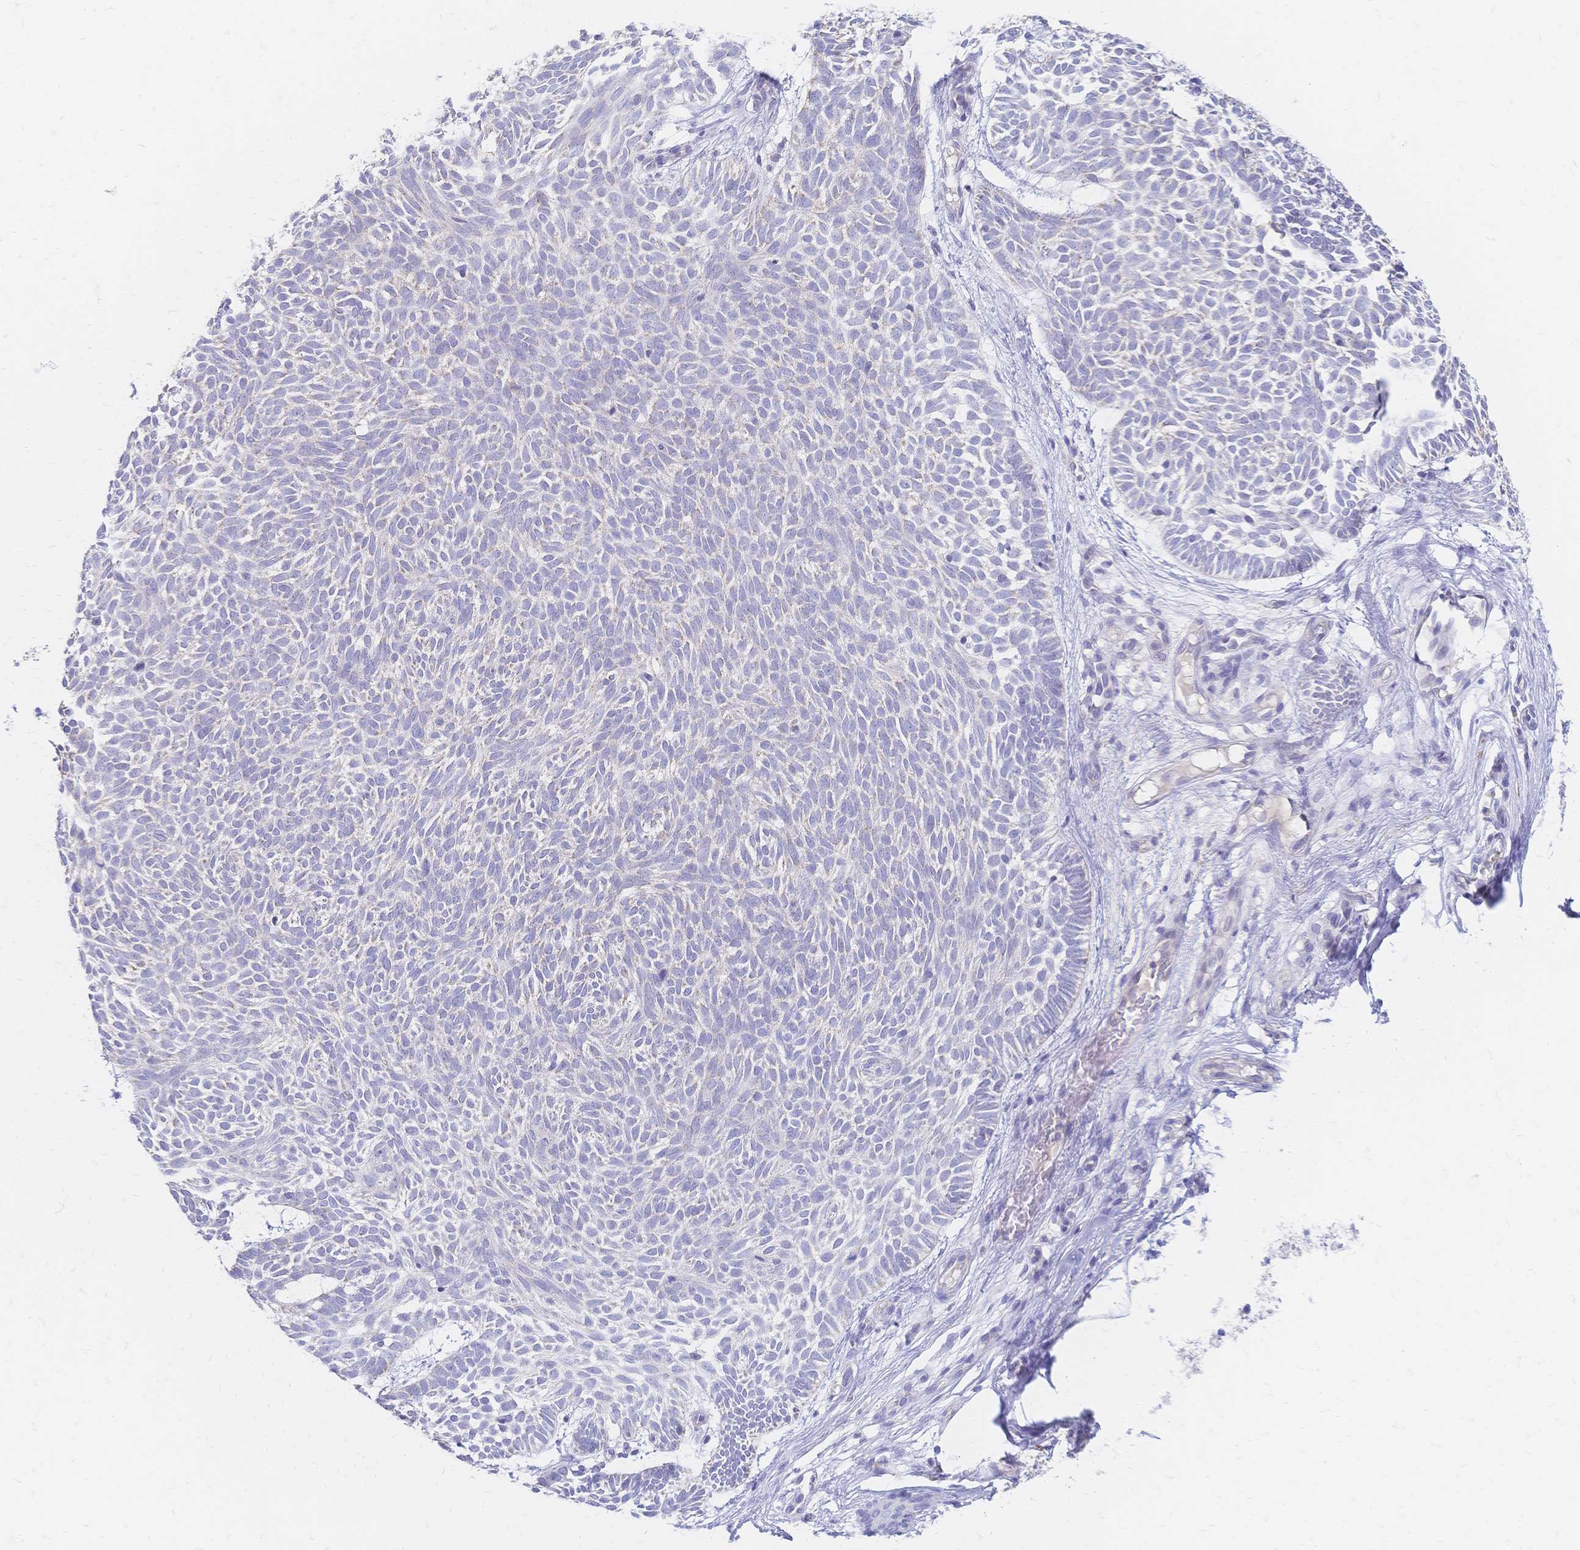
{"staining": {"intensity": "negative", "quantity": "none", "location": "none"}, "tissue": "skin cancer", "cell_type": "Tumor cells", "image_type": "cancer", "snomed": [{"axis": "morphology", "description": "Basal cell carcinoma"}, {"axis": "topography", "description": "Skin"}], "caption": "Protein analysis of skin cancer (basal cell carcinoma) displays no significant staining in tumor cells.", "gene": "VWC2L", "patient": {"sex": "male", "age": 89}}